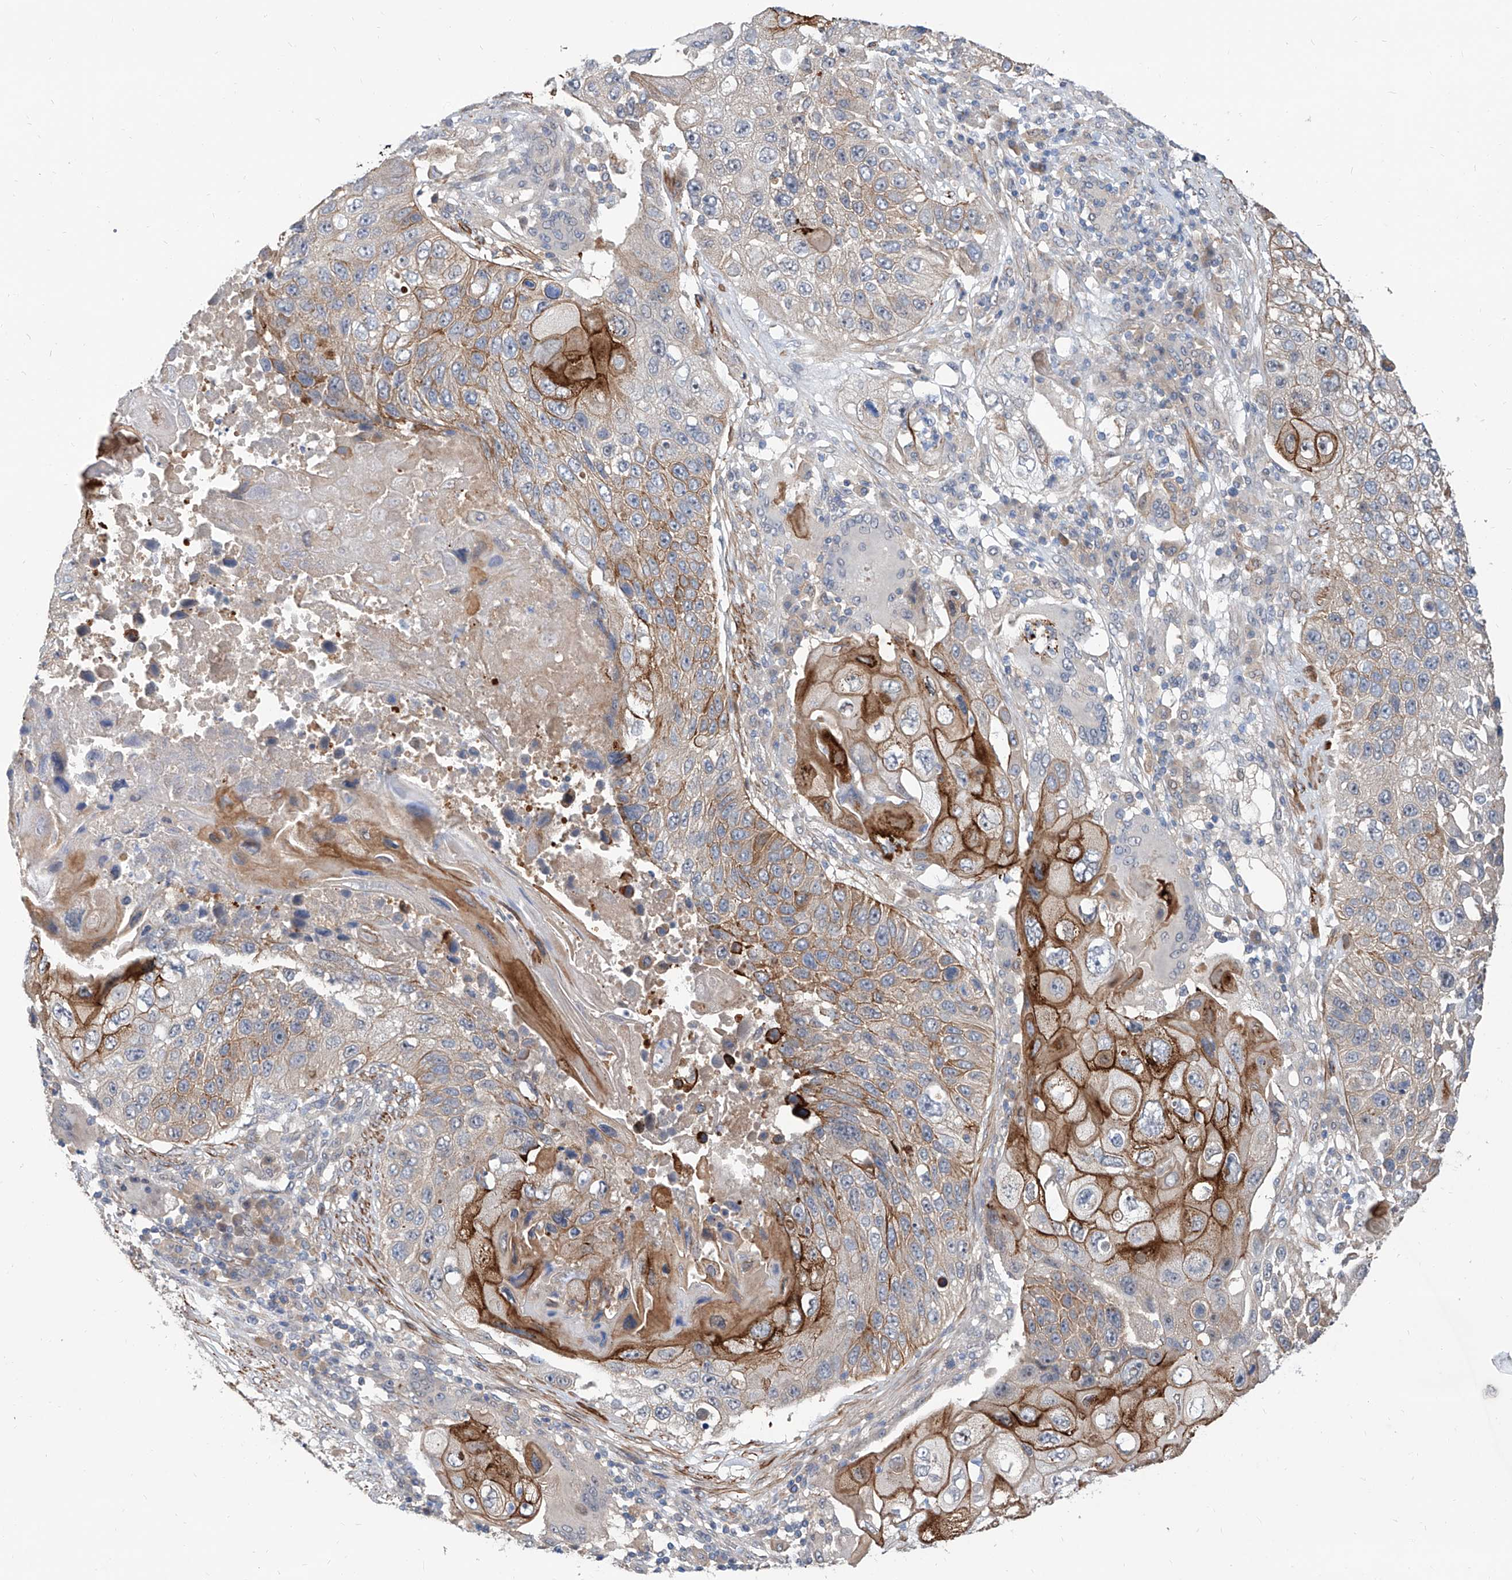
{"staining": {"intensity": "moderate", "quantity": "25%-75%", "location": "cytoplasmic/membranous"}, "tissue": "lung cancer", "cell_type": "Tumor cells", "image_type": "cancer", "snomed": [{"axis": "morphology", "description": "Squamous cell carcinoma, NOS"}, {"axis": "topography", "description": "Lung"}], "caption": "This histopathology image shows squamous cell carcinoma (lung) stained with IHC to label a protein in brown. The cytoplasmic/membranous of tumor cells show moderate positivity for the protein. Nuclei are counter-stained blue.", "gene": "MAGEE2", "patient": {"sex": "male", "age": 61}}